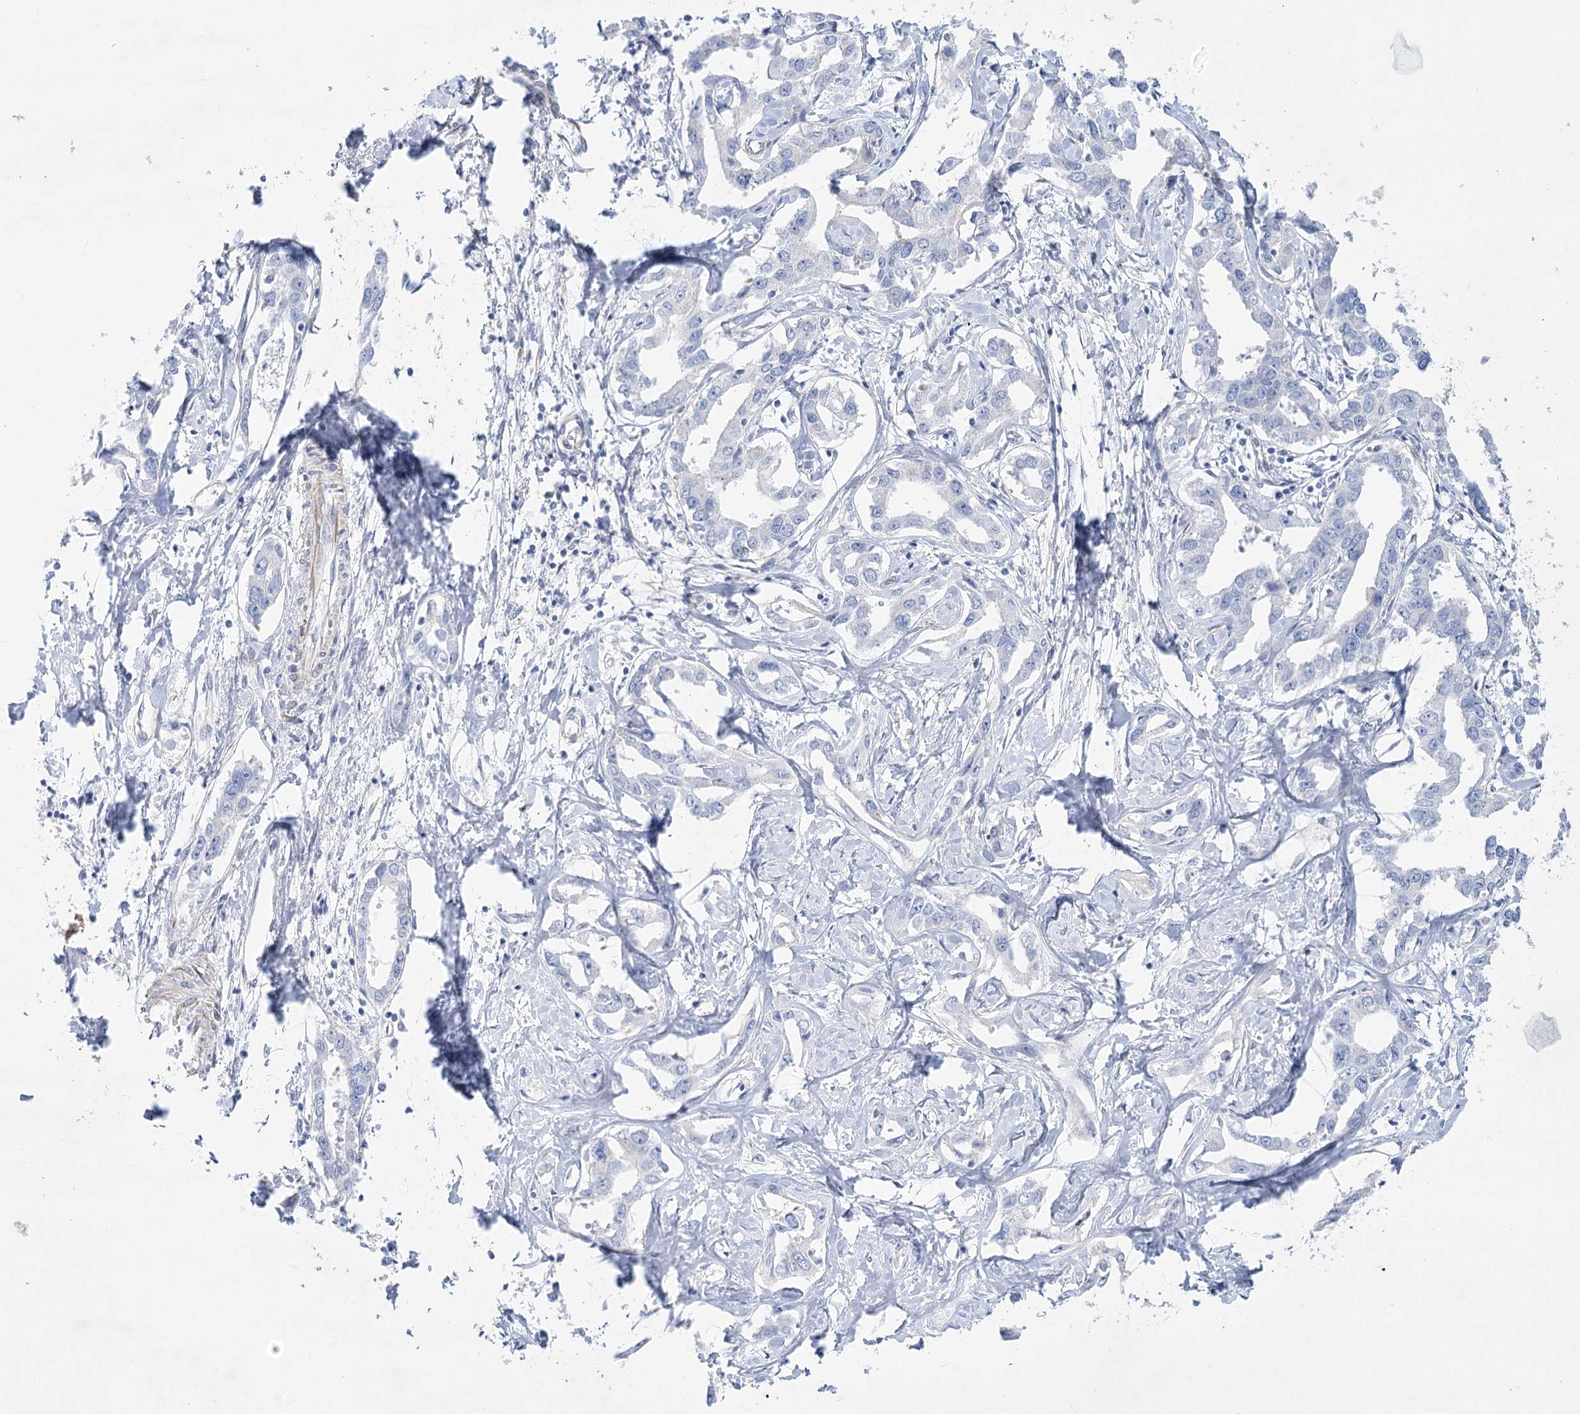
{"staining": {"intensity": "negative", "quantity": "none", "location": "none"}, "tissue": "liver cancer", "cell_type": "Tumor cells", "image_type": "cancer", "snomed": [{"axis": "morphology", "description": "Cholangiocarcinoma"}, {"axis": "topography", "description": "Liver"}], "caption": "The IHC histopathology image has no significant expression in tumor cells of liver cancer tissue. (Brightfield microscopy of DAB IHC at high magnification).", "gene": "DHTKD1", "patient": {"sex": "male", "age": 59}}